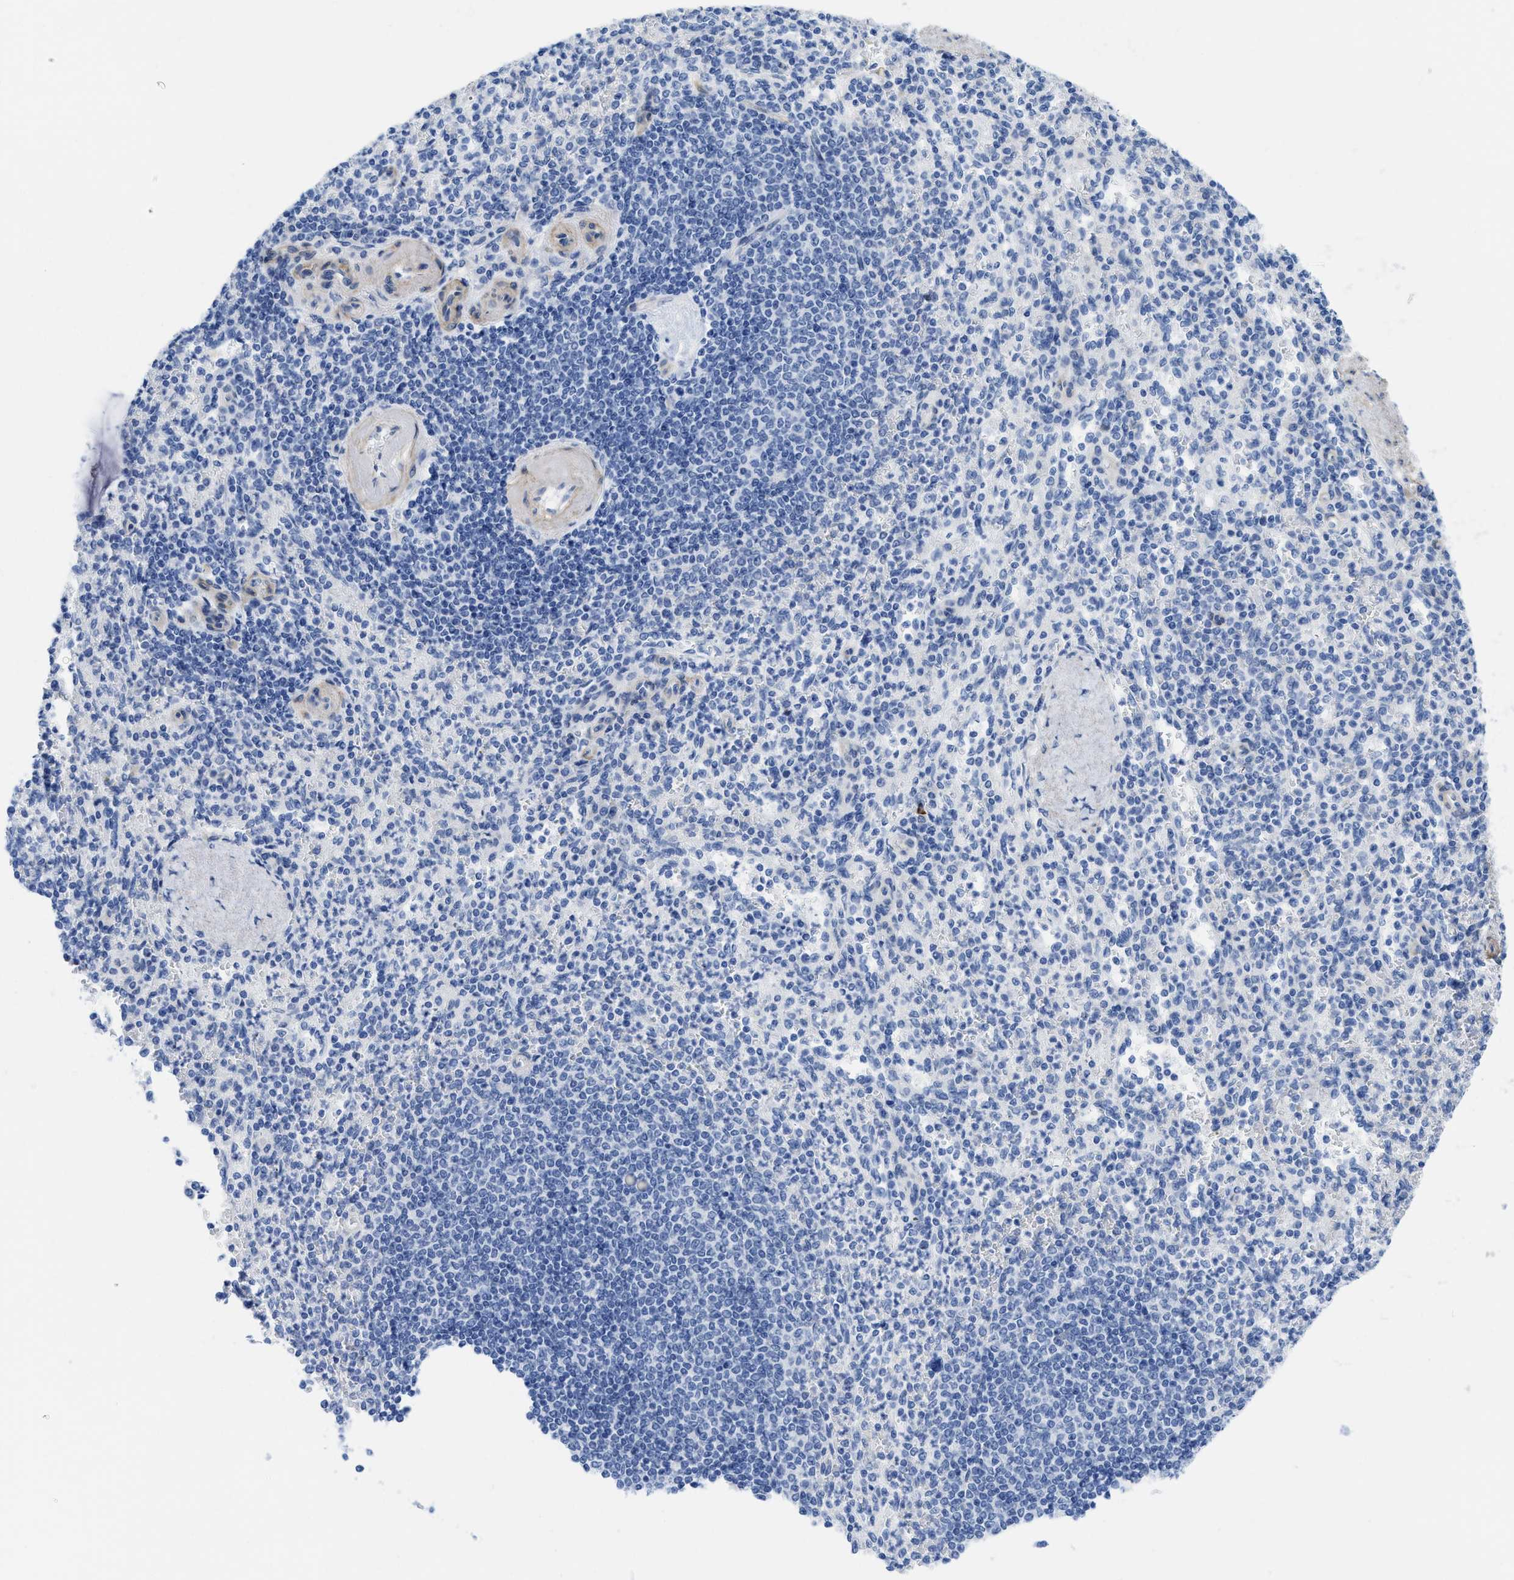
{"staining": {"intensity": "negative", "quantity": "none", "location": "none"}, "tissue": "spleen", "cell_type": "Cells in red pulp", "image_type": "normal", "snomed": [{"axis": "morphology", "description": "Normal tissue, NOS"}, {"axis": "topography", "description": "Spleen"}], "caption": "This is an immunohistochemistry histopathology image of unremarkable human spleen. There is no positivity in cells in red pulp.", "gene": "TUB", "patient": {"sex": "female", "age": 74}}